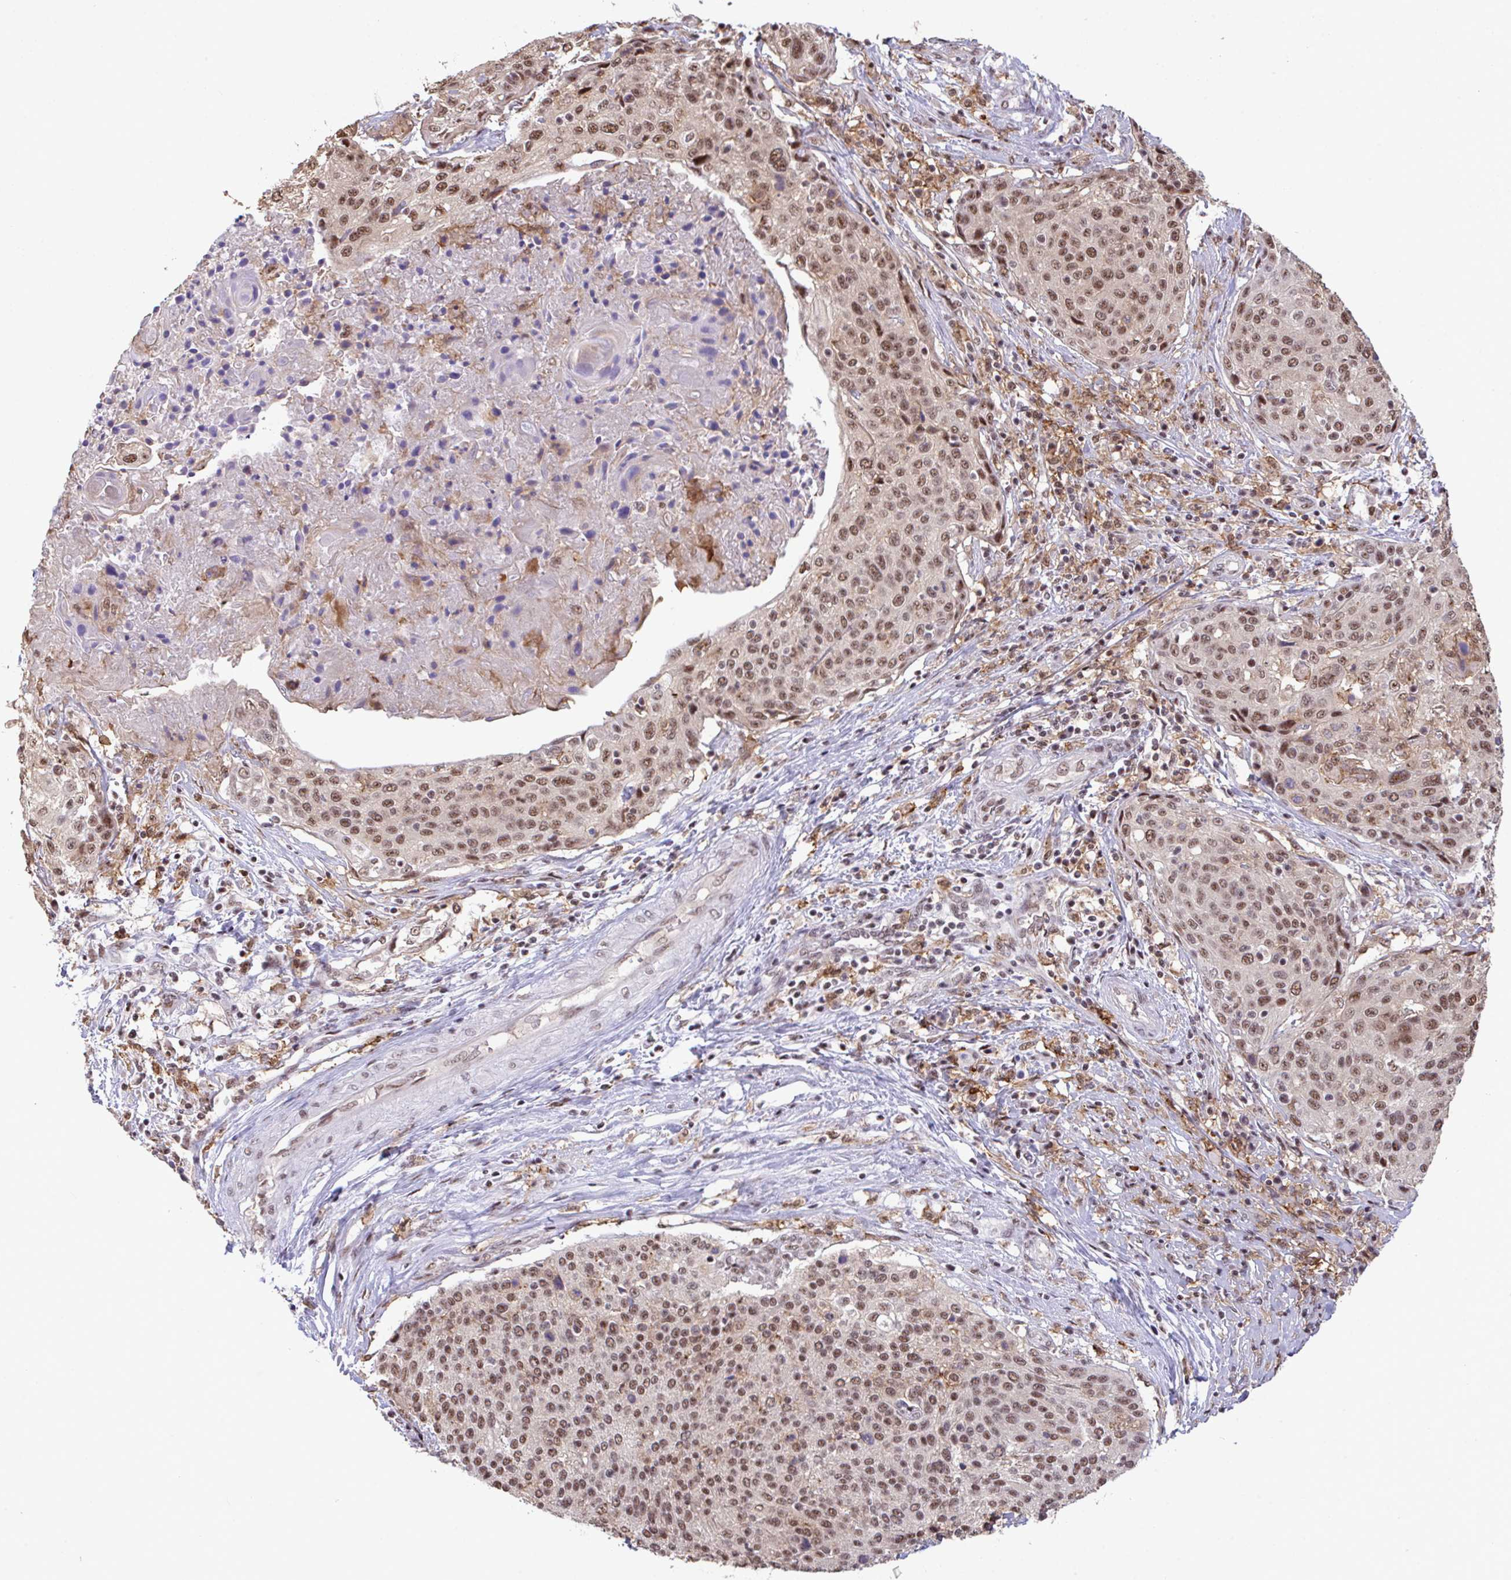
{"staining": {"intensity": "moderate", "quantity": ">75%", "location": "nuclear"}, "tissue": "cervical cancer", "cell_type": "Tumor cells", "image_type": "cancer", "snomed": [{"axis": "morphology", "description": "Squamous cell carcinoma, NOS"}, {"axis": "topography", "description": "Cervix"}], "caption": "The immunohistochemical stain highlights moderate nuclear staining in tumor cells of cervical cancer tissue. (IHC, brightfield microscopy, high magnification).", "gene": "OR6K3", "patient": {"sex": "female", "age": 31}}